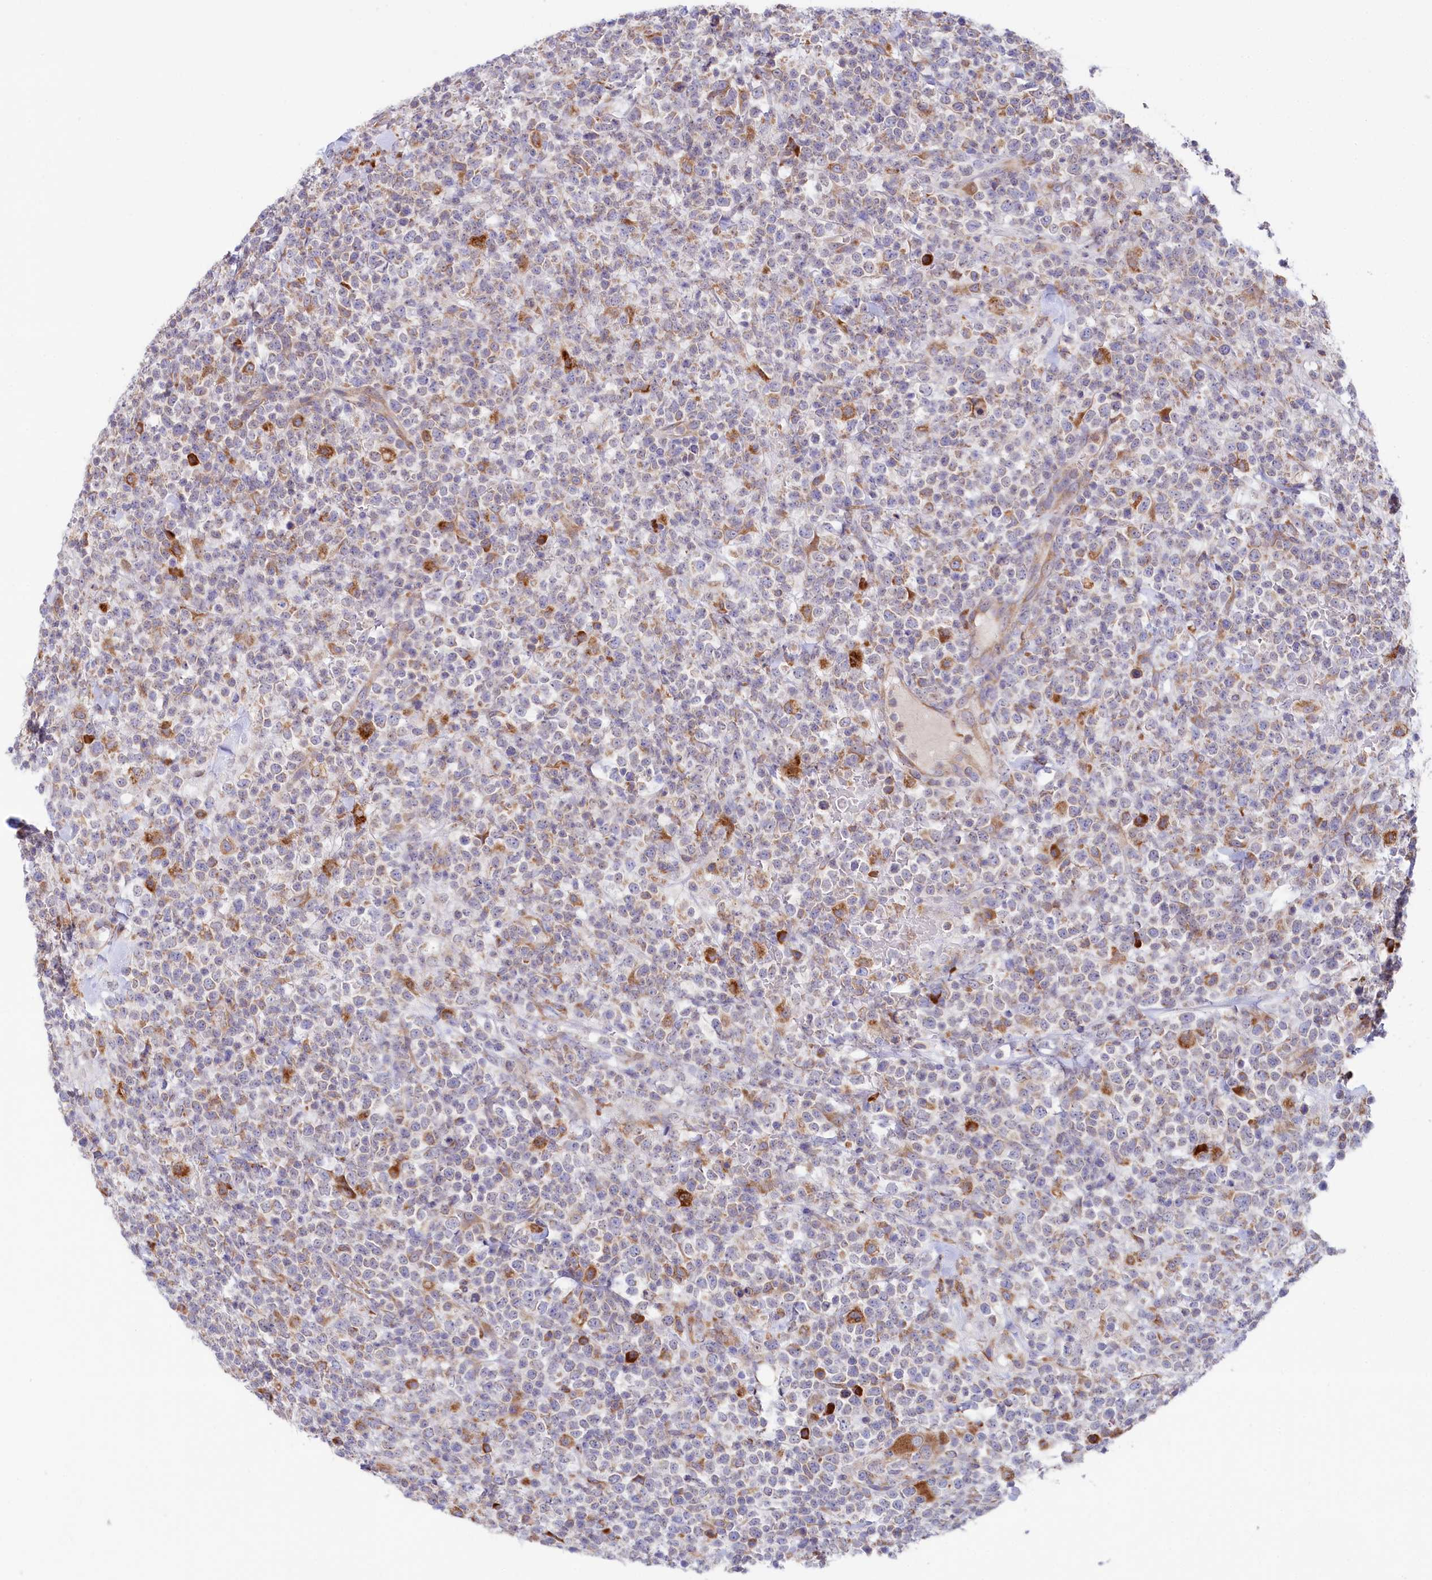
{"staining": {"intensity": "weak", "quantity": "<25%", "location": "cytoplasmic/membranous"}, "tissue": "lymphoma", "cell_type": "Tumor cells", "image_type": "cancer", "snomed": [{"axis": "morphology", "description": "Malignant lymphoma, non-Hodgkin's type, High grade"}, {"axis": "topography", "description": "Colon"}], "caption": "This is an immunohistochemistry photomicrograph of malignant lymphoma, non-Hodgkin's type (high-grade). There is no positivity in tumor cells.", "gene": "CHID1", "patient": {"sex": "female", "age": 53}}